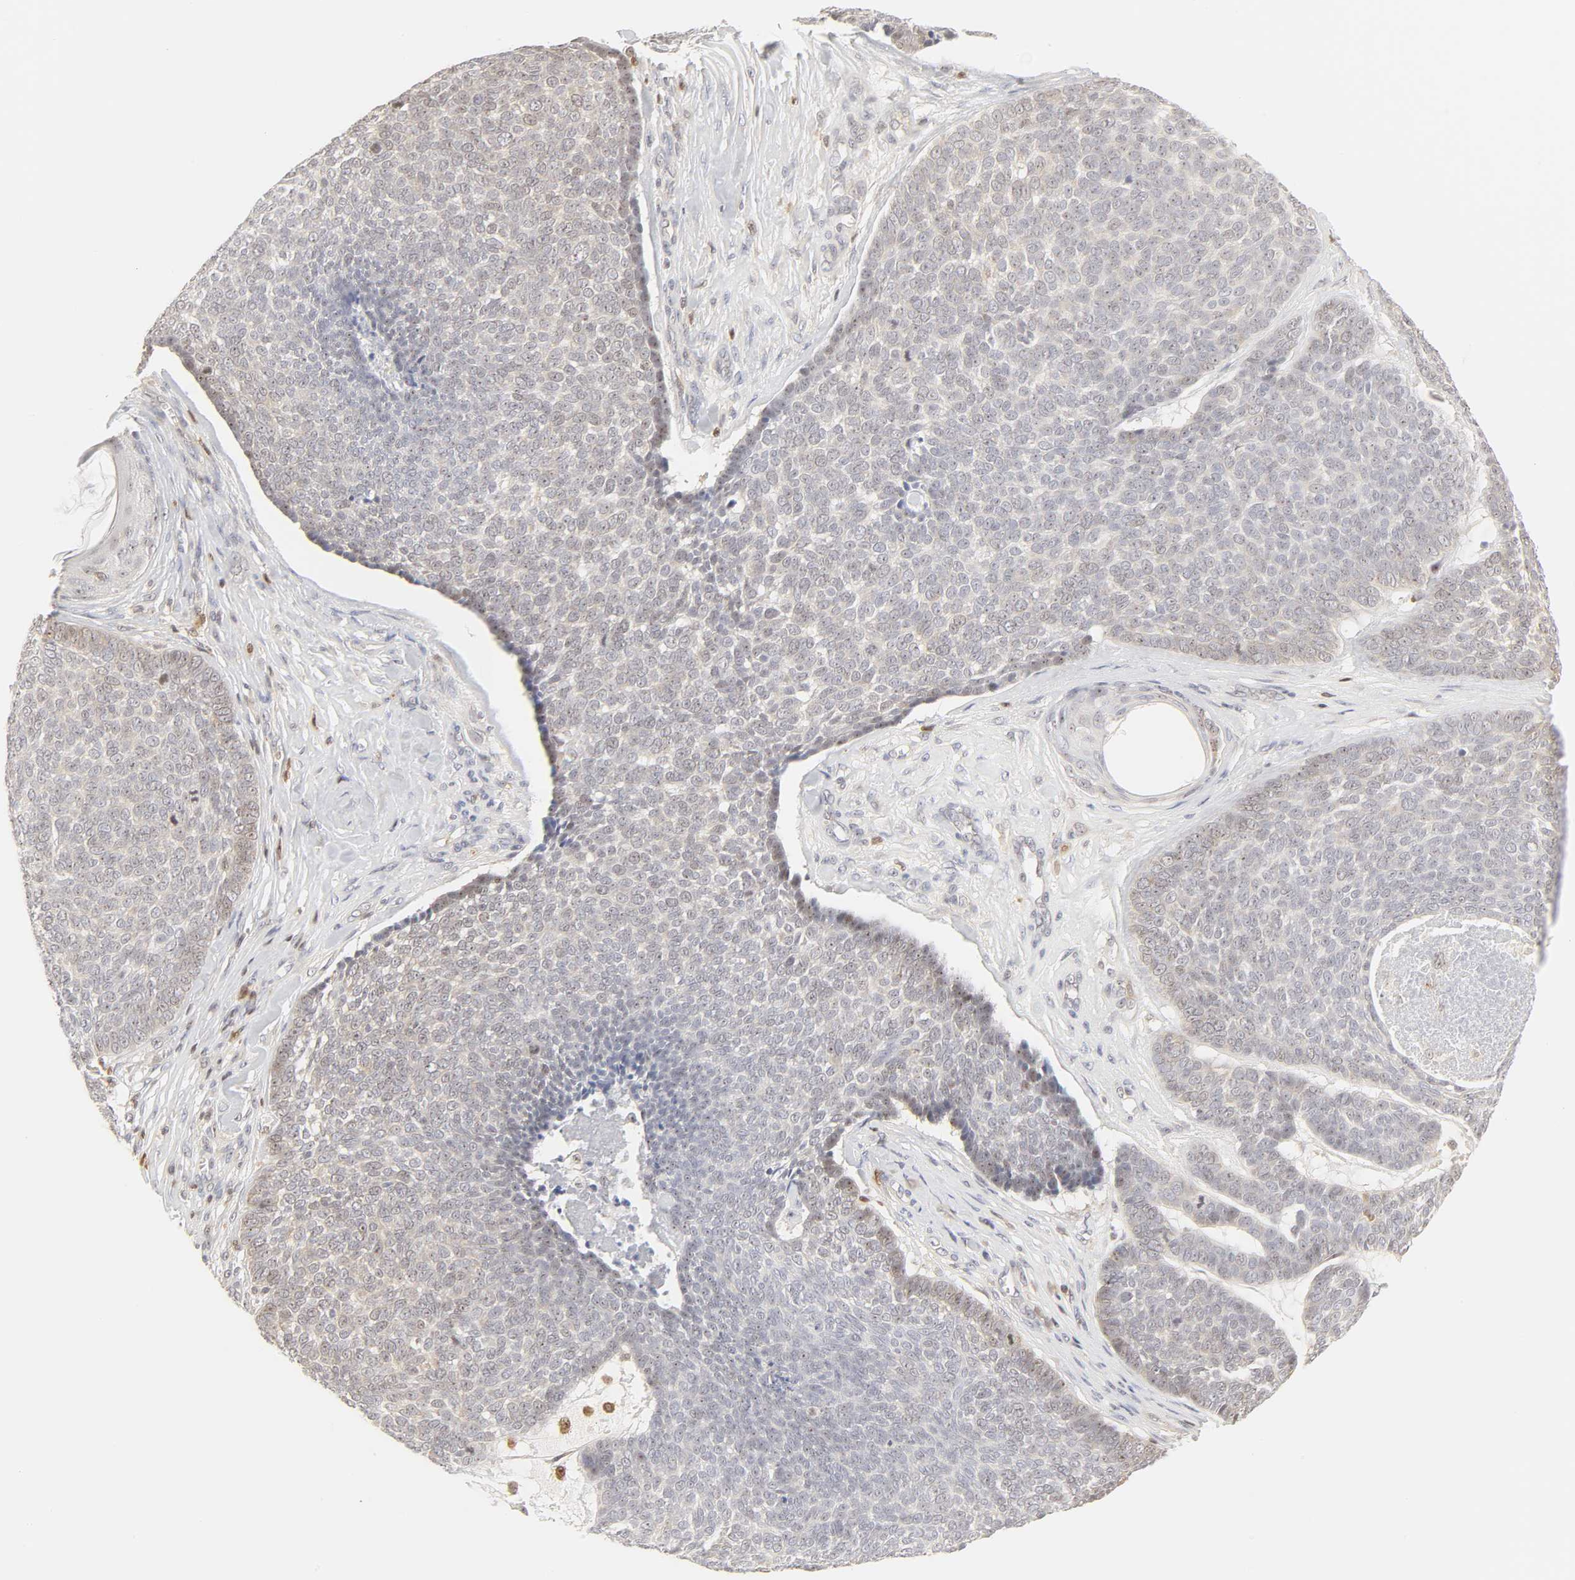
{"staining": {"intensity": "negative", "quantity": "none", "location": "none"}, "tissue": "skin cancer", "cell_type": "Tumor cells", "image_type": "cancer", "snomed": [{"axis": "morphology", "description": "Basal cell carcinoma"}, {"axis": "topography", "description": "Skin"}], "caption": "This image is of basal cell carcinoma (skin) stained with immunohistochemistry to label a protein in brown with the nuclei are counter-stained blue. There is no staining in tumor cells.", "gene": "KIF2A", "patient": {"sex": "male", "age": 84}}